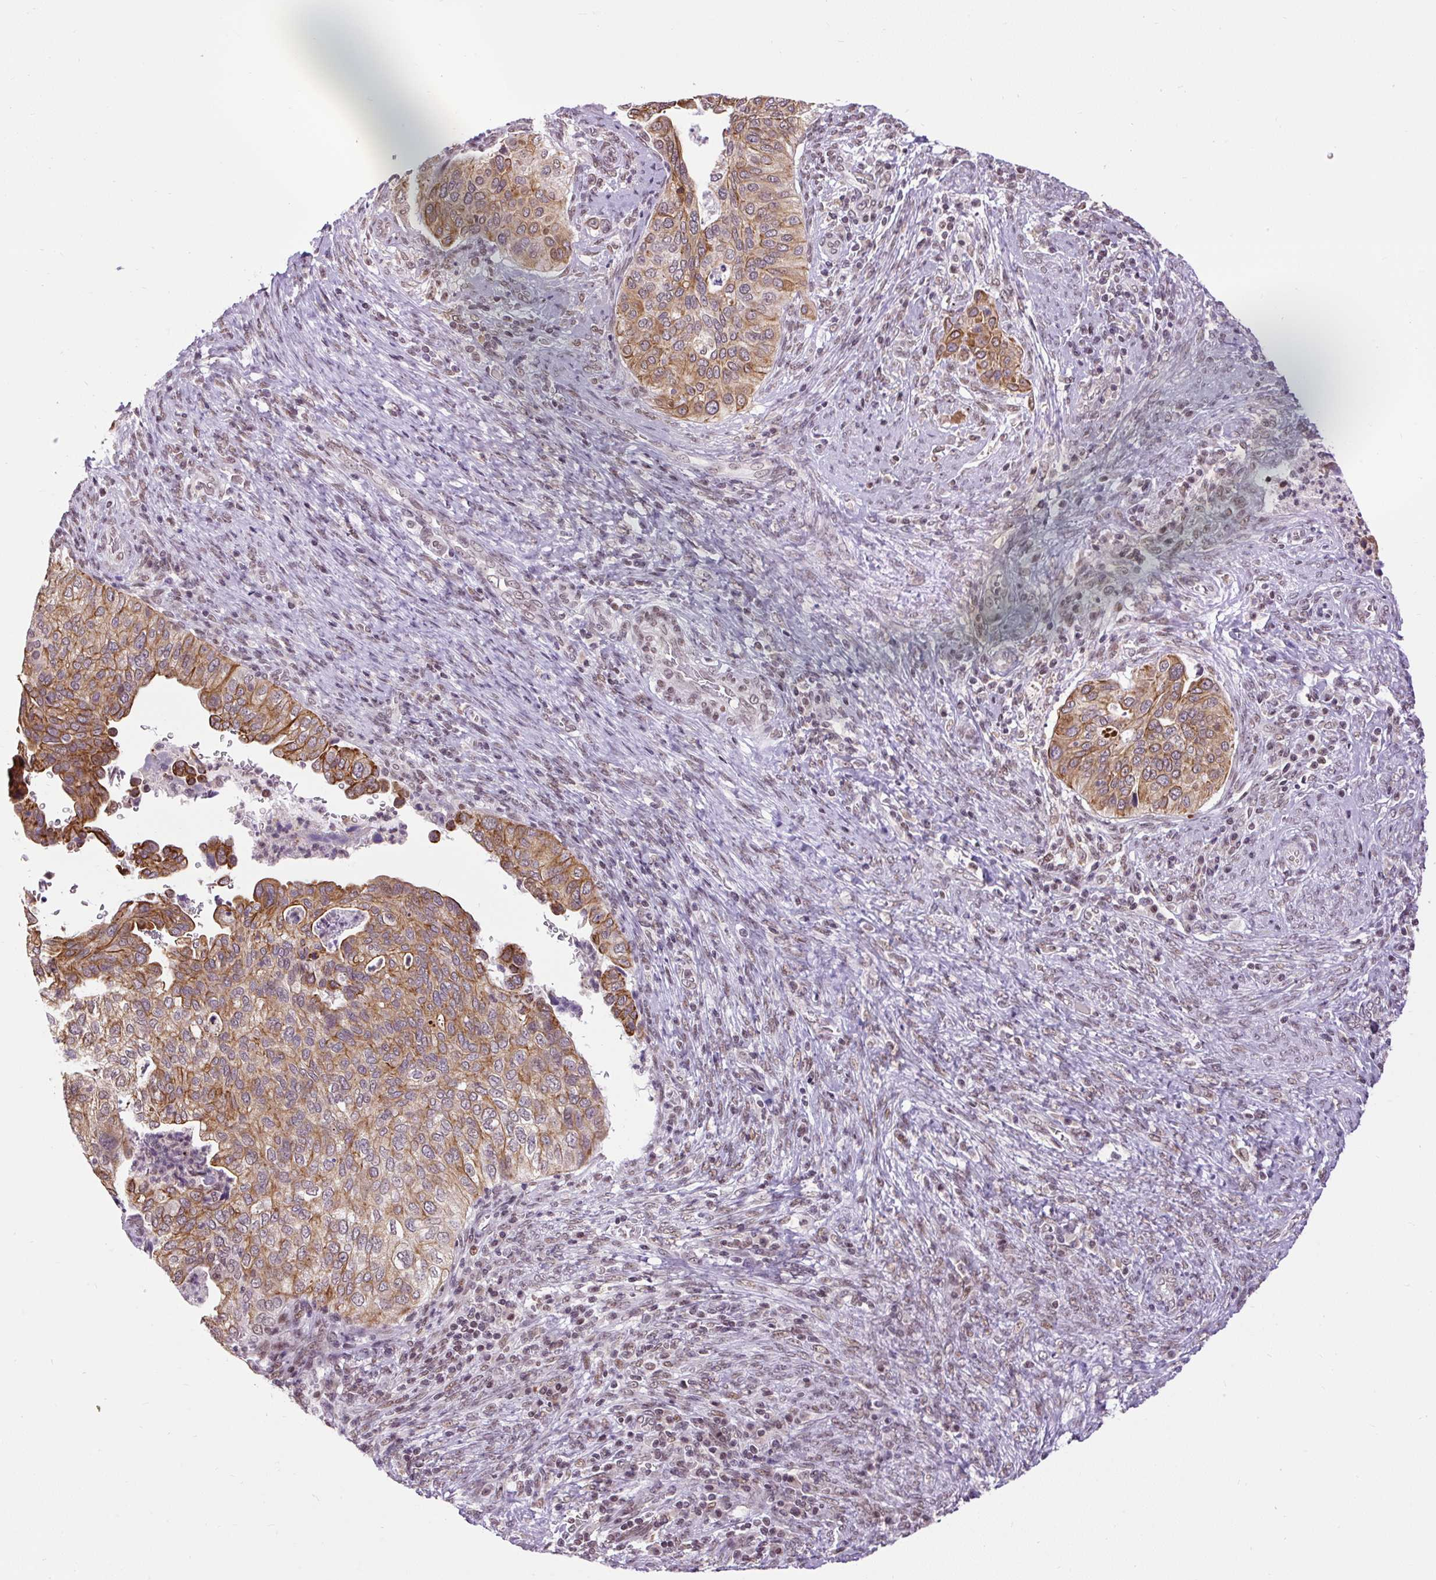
{"staining": {"intensity": "moderate", "quantity": ">75%", "location": "cytoplasmic/membranous"}, "tissue": "cervical cancer", "cell_type": "Tumor cells", "image_type": "cancer", "snomed": [{"axis": "morphology", "description": "Squamous cell carcinoma, NOS"}, {"axis": "topography", "description": "Cervix"}], "caption": "Immunohistochemistry of squamous cell carcinoma (cervical) exhibits medium levels of moderate cytoplasmic/membranous positivity in approximately >75% of tumor cells.", "gene": "ZNF672", "patient": {"sex": "female", "age": 38}}